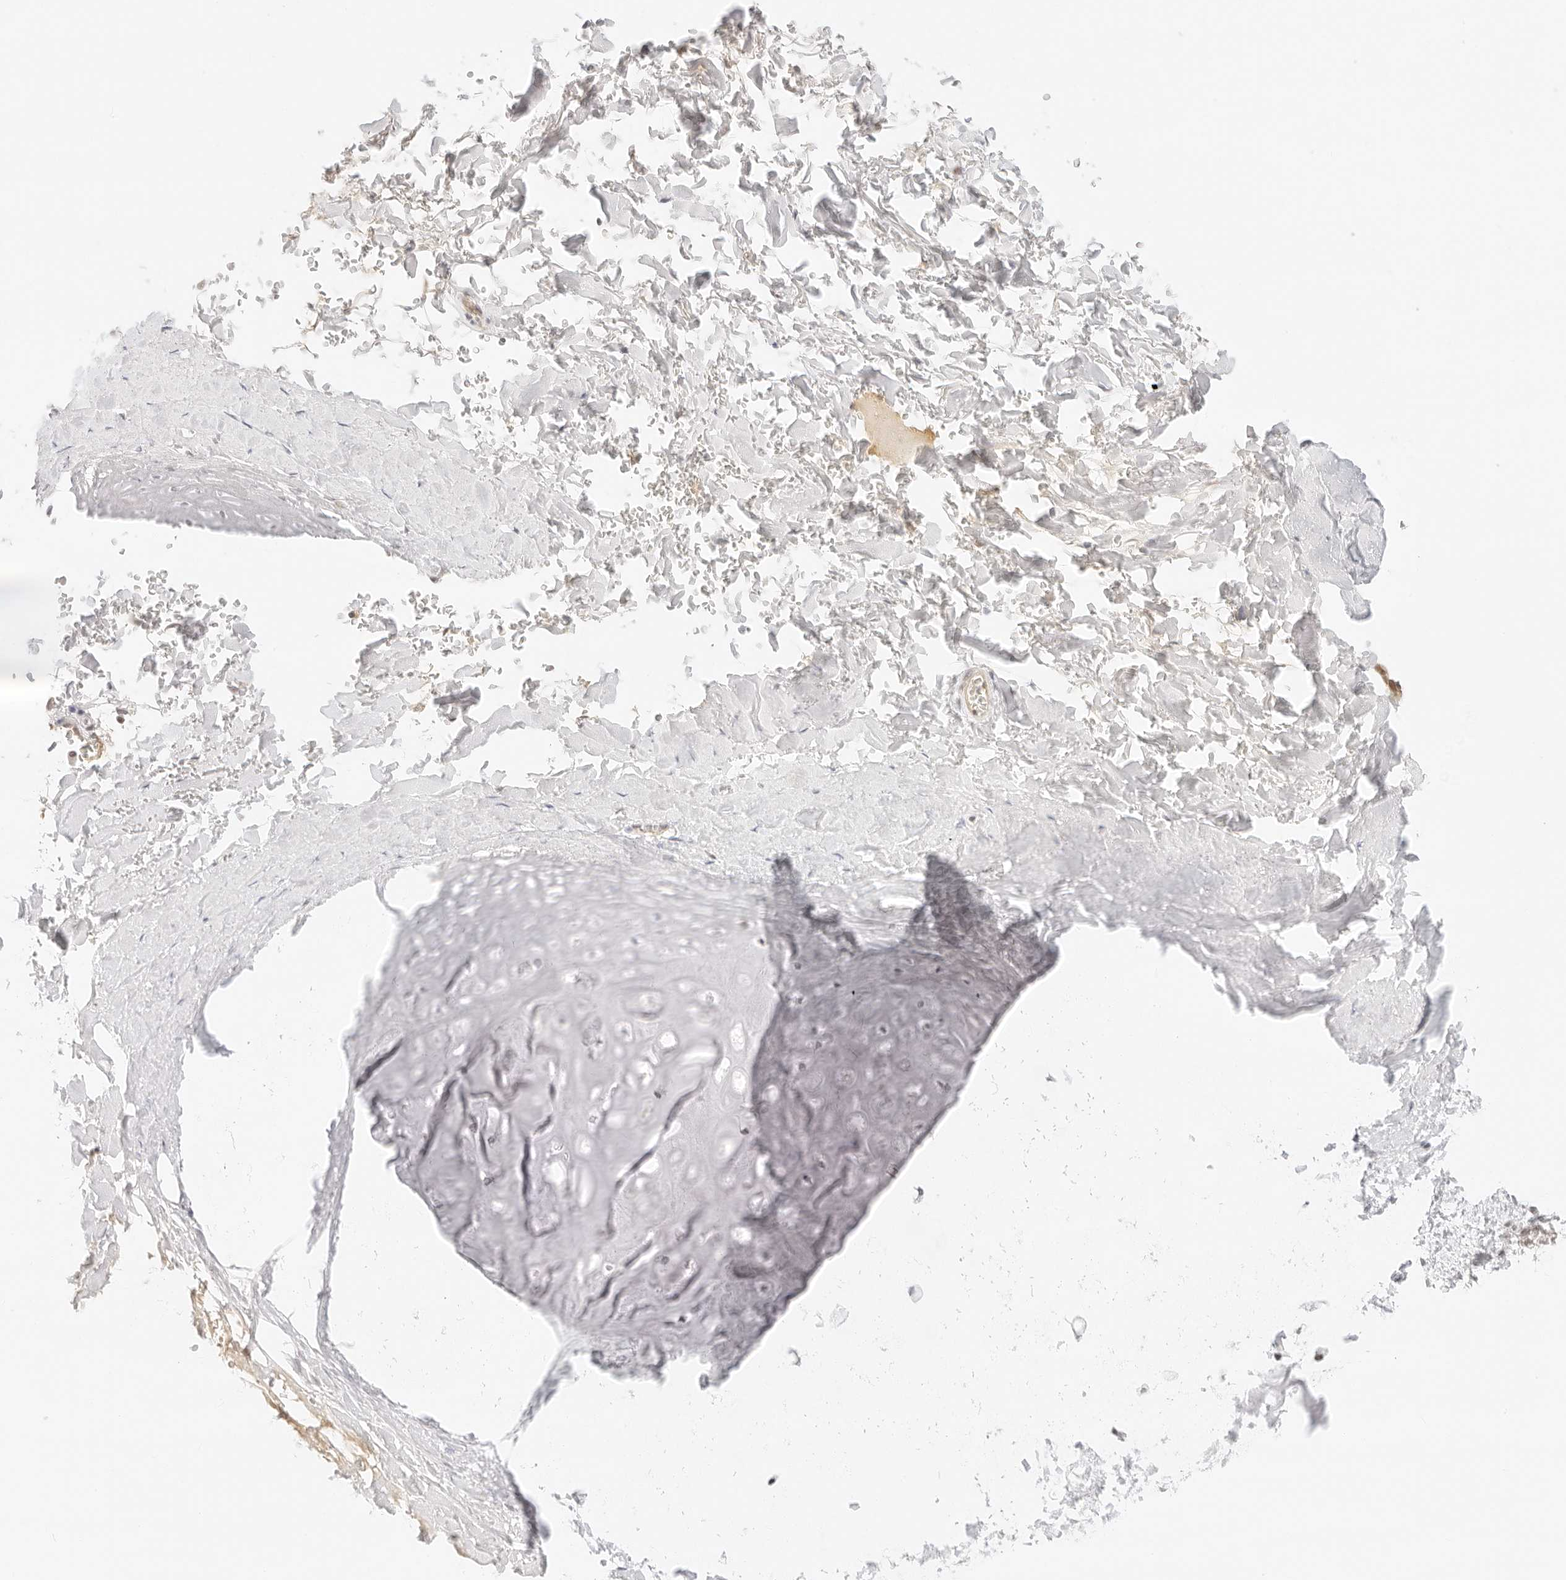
{"staining": {"intensity": "negative", "quantity": "none", "location": "none"}, "tissue": "adipose tissue", "cell_type": "Adipocytes", "image_type": "normal", "snomed": [{"axis": "morphology", "description": "Normal tissue, NOS"}, {"axis": "topography", "description": "Cartilage tissue"}], "caption": "The image displays no significant positivity in adipocytes of adipose tissue. (Immunohistochemistry (ihc), brightfield microscopy, high magnification).", "gene": "ITGA6", "patient": {"sex": "female", "age": 63}}